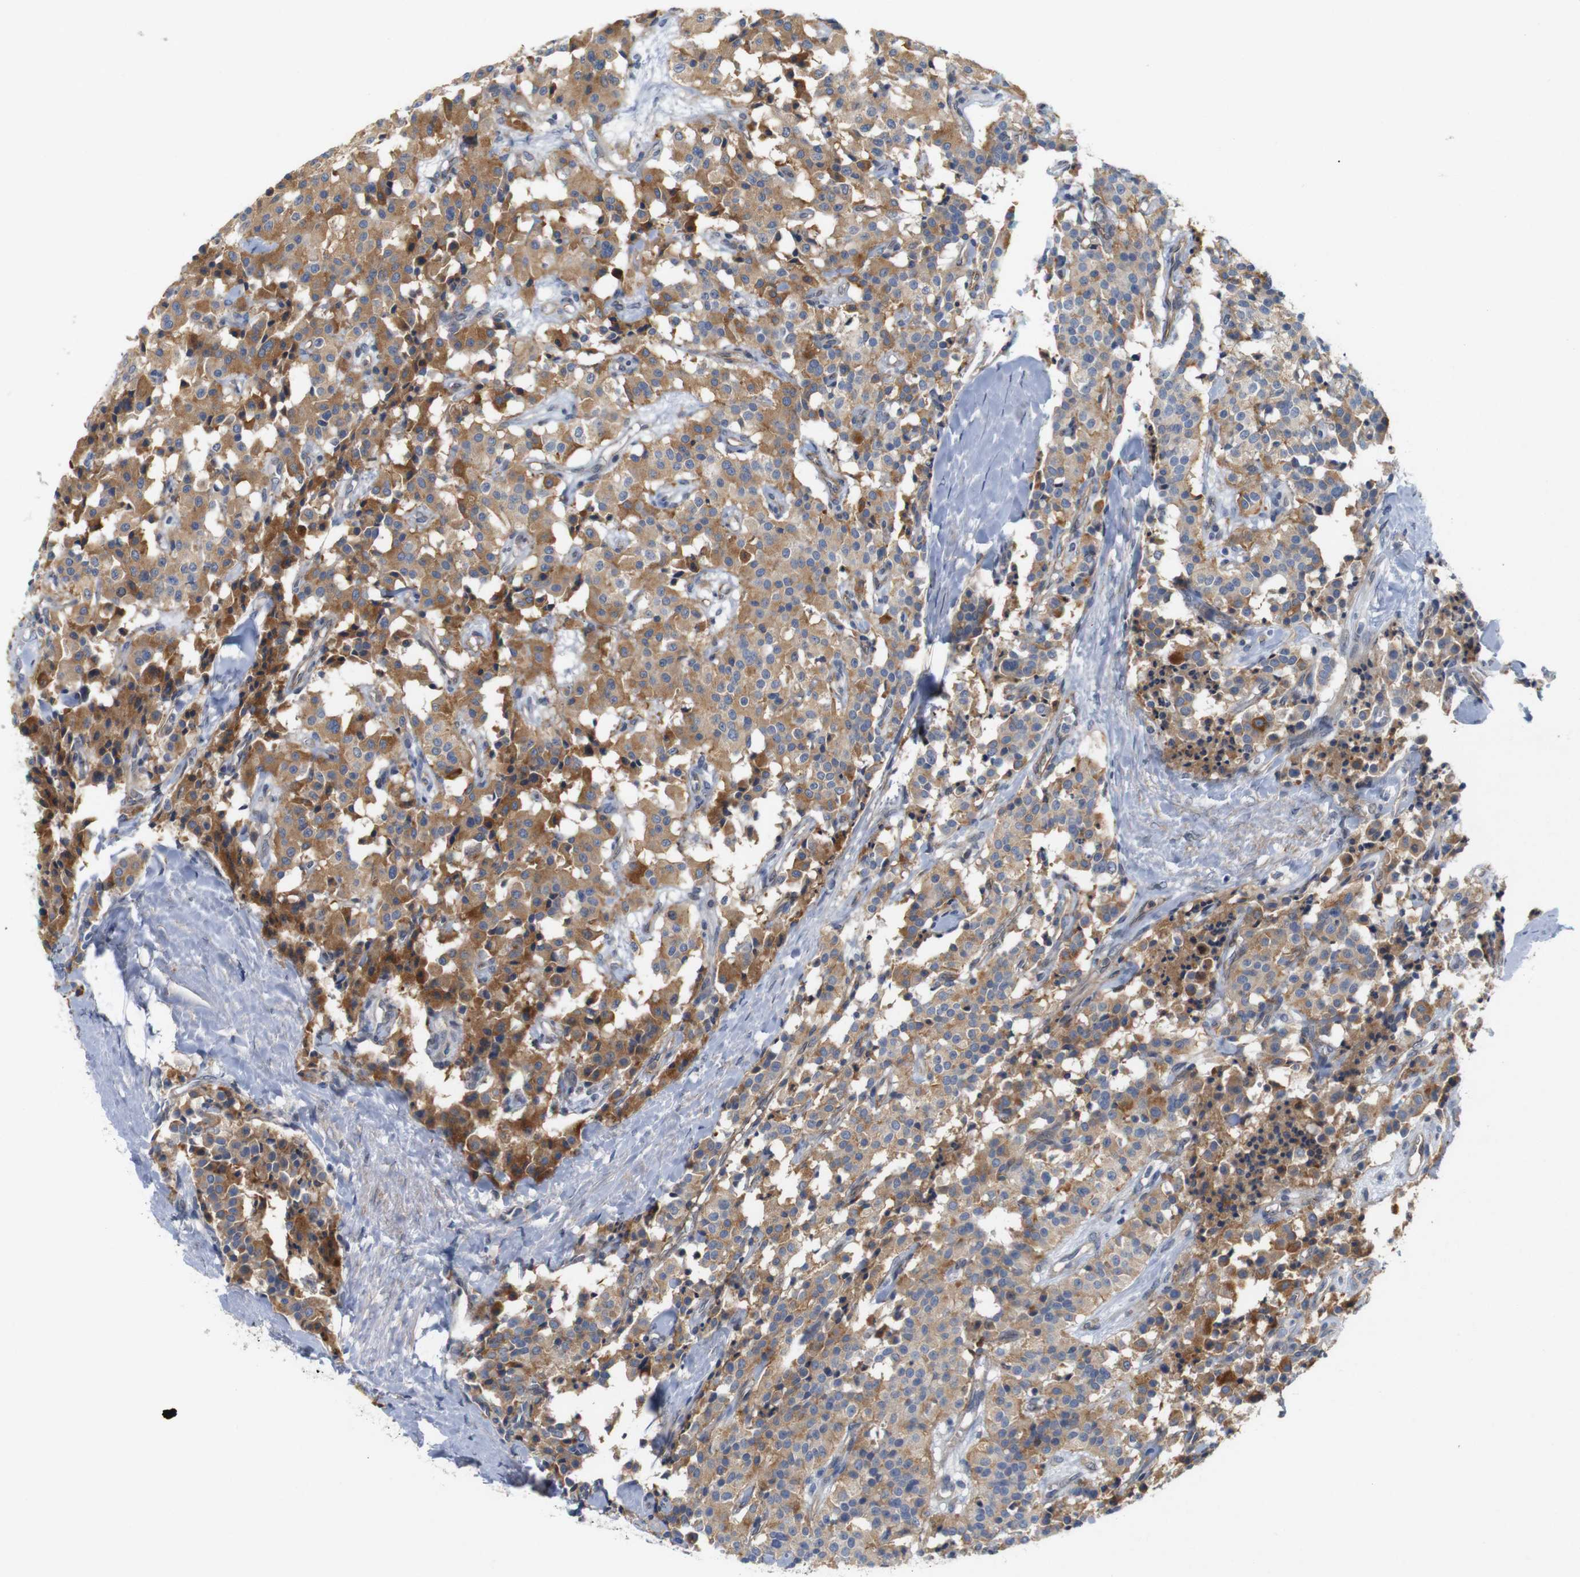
{"staining": {"intensity": "moderate", "quantity": ">75%", "location": "cytoplasmic/membranous"}, "tissue": "carcinoid", "cell_type": "Tumor cells", "image_type": "cancer", "snomed": [{"axis": "morphology", "description": "Carcinoid, malignant, NOS"}, {"axis": "topography", "description": "Lung"}], "caption": "A brown stain labels moderate cytoplasmic/membranous expression of a protein in human carcinoid tumor cells.", "gene": "CYB561", "patient": {"sex": "male", "age": 30}}